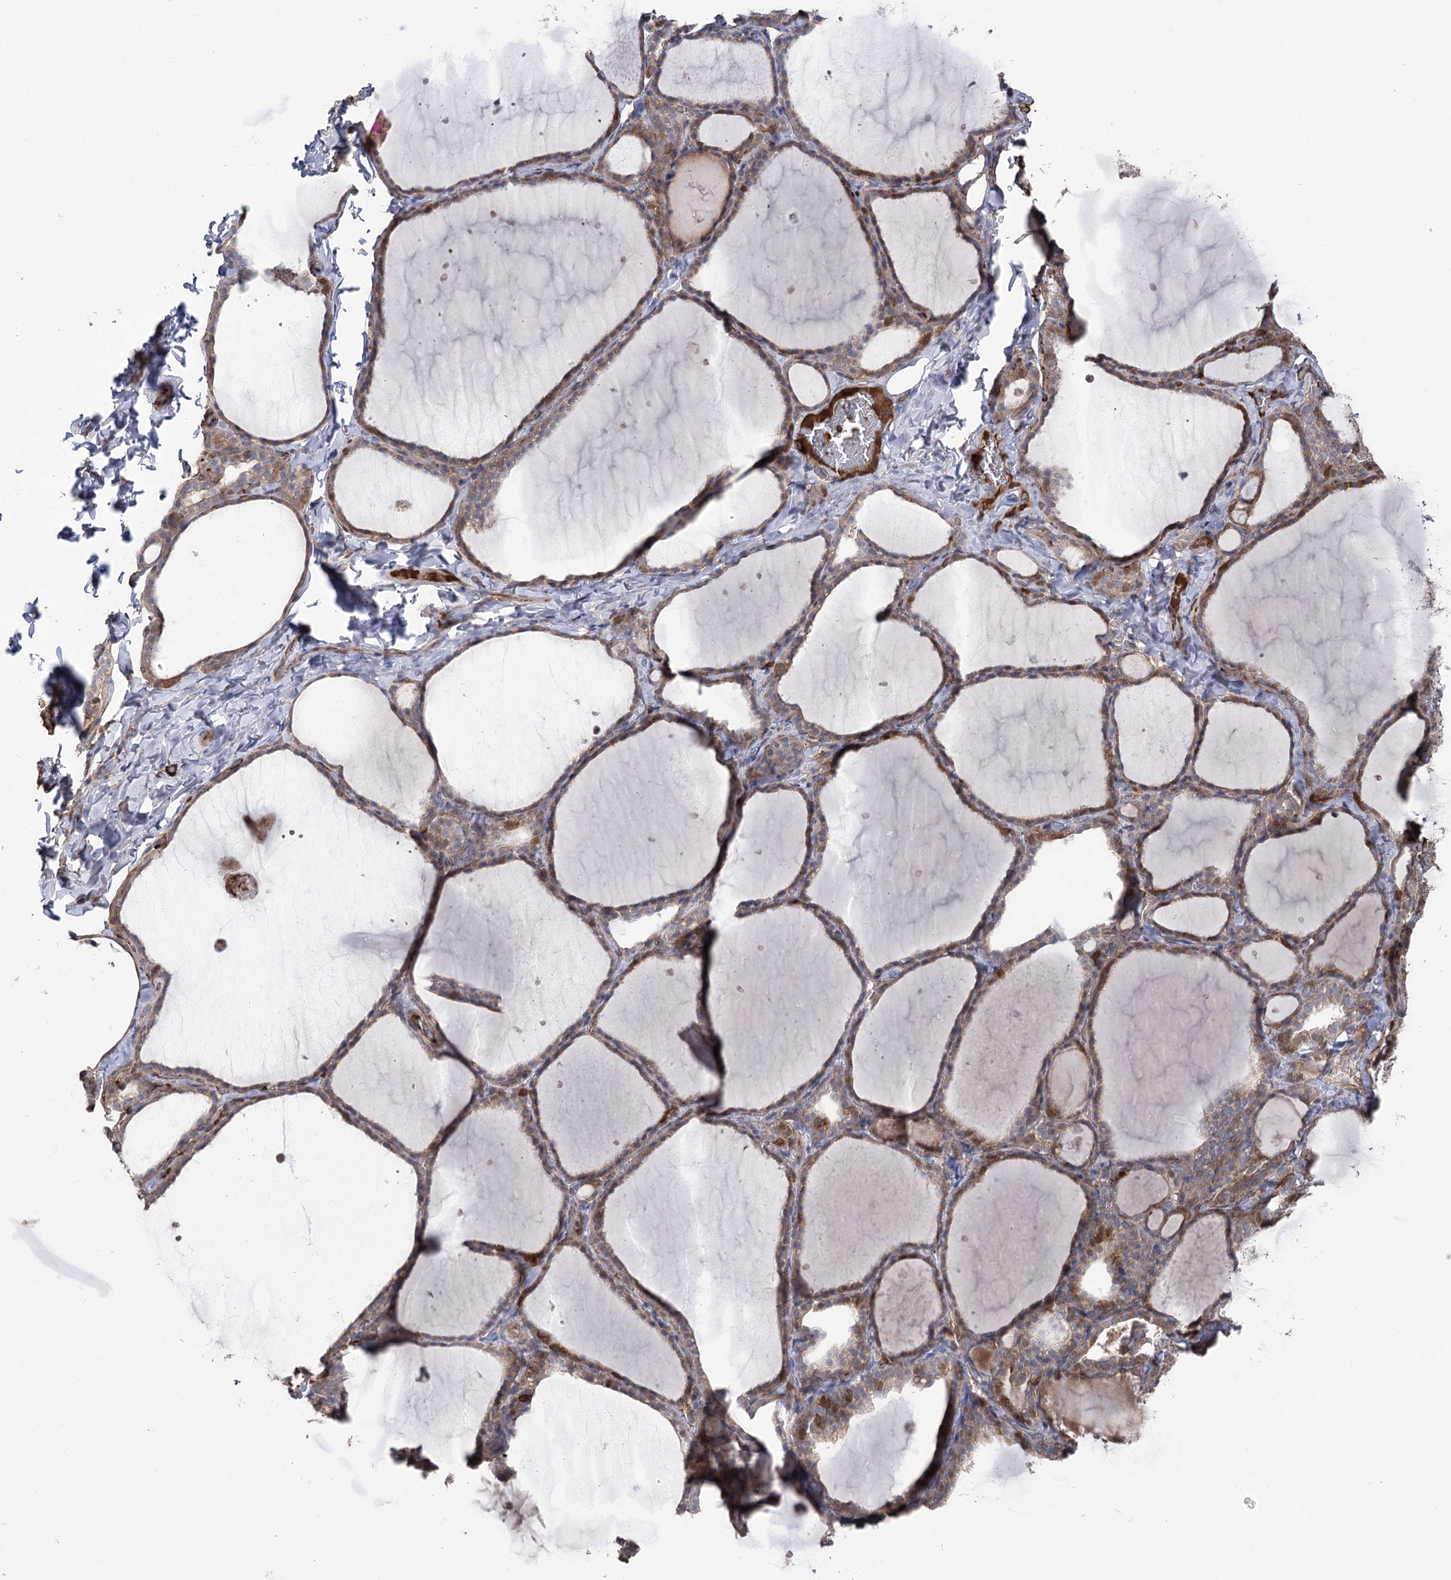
{"staining": {"intensity": "moderate", "quantity": ">75%", "location": "cytoplasmic/membranous"}, "tissue": "thyroid gland", "cell_type": "Glandular cells", "image_type": "normal", "snomed": [{"axis": "morphology", "description": "Normal tissue, NOS"}, {"axis": "topography", "description": "Thyroid gland"}], "caption": "Thyroid gland stained with IHC shows moderate cytoplasmic/membranous staining in approximately >75% of glandular cells. (DAB IHC with brightfield microscopy, high magnification).", "gene": "OTUD1", "patient": {"sex": "female", "age": 22}}